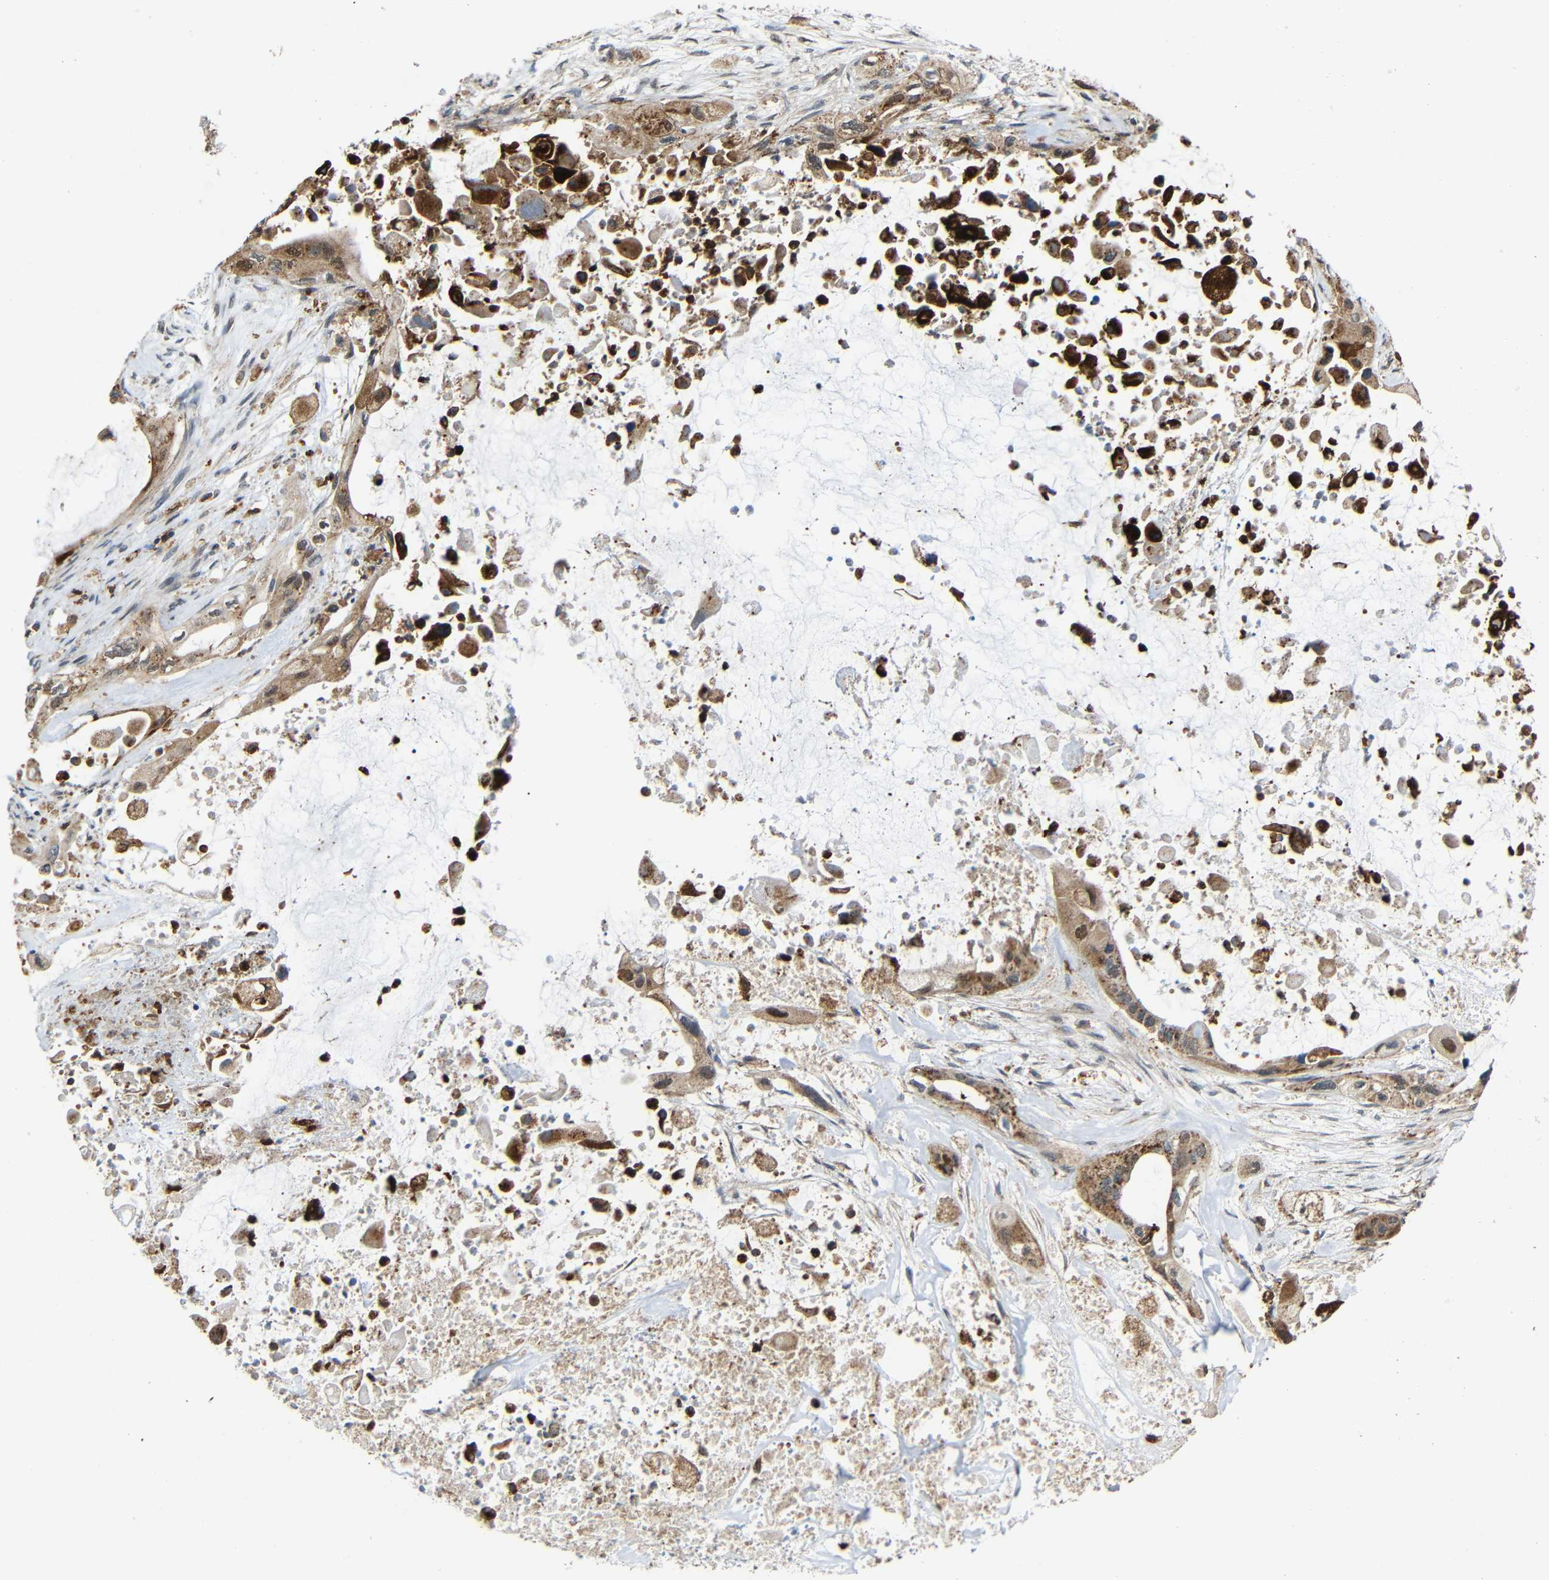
{"staining": {"intensity": "moderate", "quantity": ">75%", "location": "cytoplasmic/membranous"}, "tissue": "pancreatic cancer", "cell_type": "Tumor cells", "image_type": "cancer", "snomed": [{"axis": "morphology", "description": "Adenocarcinoma, NOS"}, {"axis": "topography", "description": "Pancreas"}], "caption": "Pancreatic adenocarcinoma was stained to show a protein in brown. There is medium levels of moderate cytoplasmic/membranous positivity in approximately >75% of tumor cells.", "gene": "C1GALT1", "patient": {"sex": "male", "age": 73}}